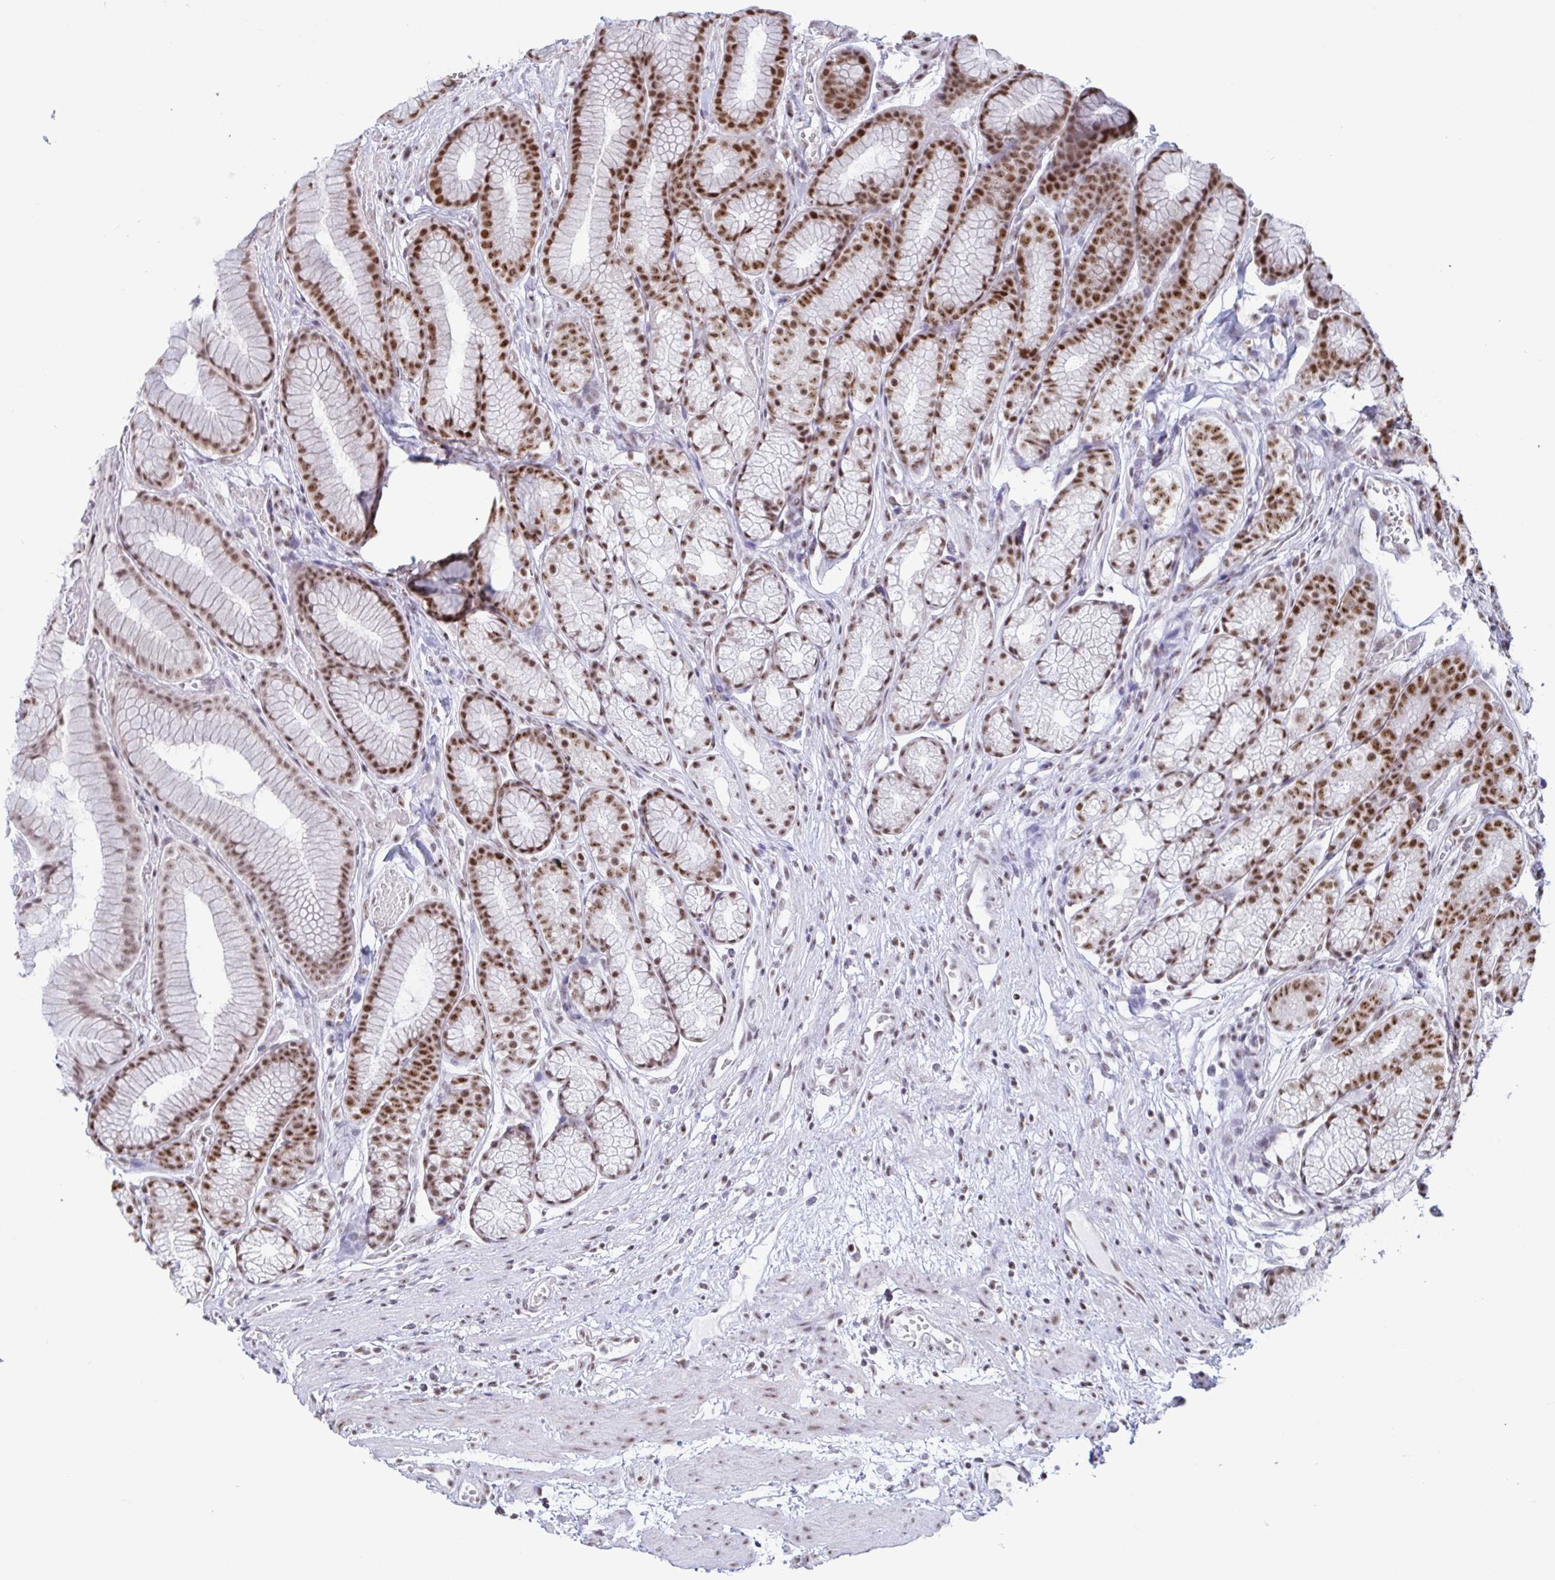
{"staining": {"intensity": "moderate", "quantity": "25%-75%", "location": "nuclear"}, "tissue": "stomach", "cell_type": "Glandular cells", "image_type": "normal", "snomed": [{"axis": "morphology", "description": "Normal tissue, NOS"}, {"axis": "topography", "description": "Smooth muscle"}, {"axis": "topography", "description": "Stomach"}], "caption": "Brown immunohistochemical staining in benign human stomach reveals moderate nuclear expression in about 25%-75% of glandular cells.", "gene": "SUPT16H", "patient": {"sex": "male", "age": 70}}